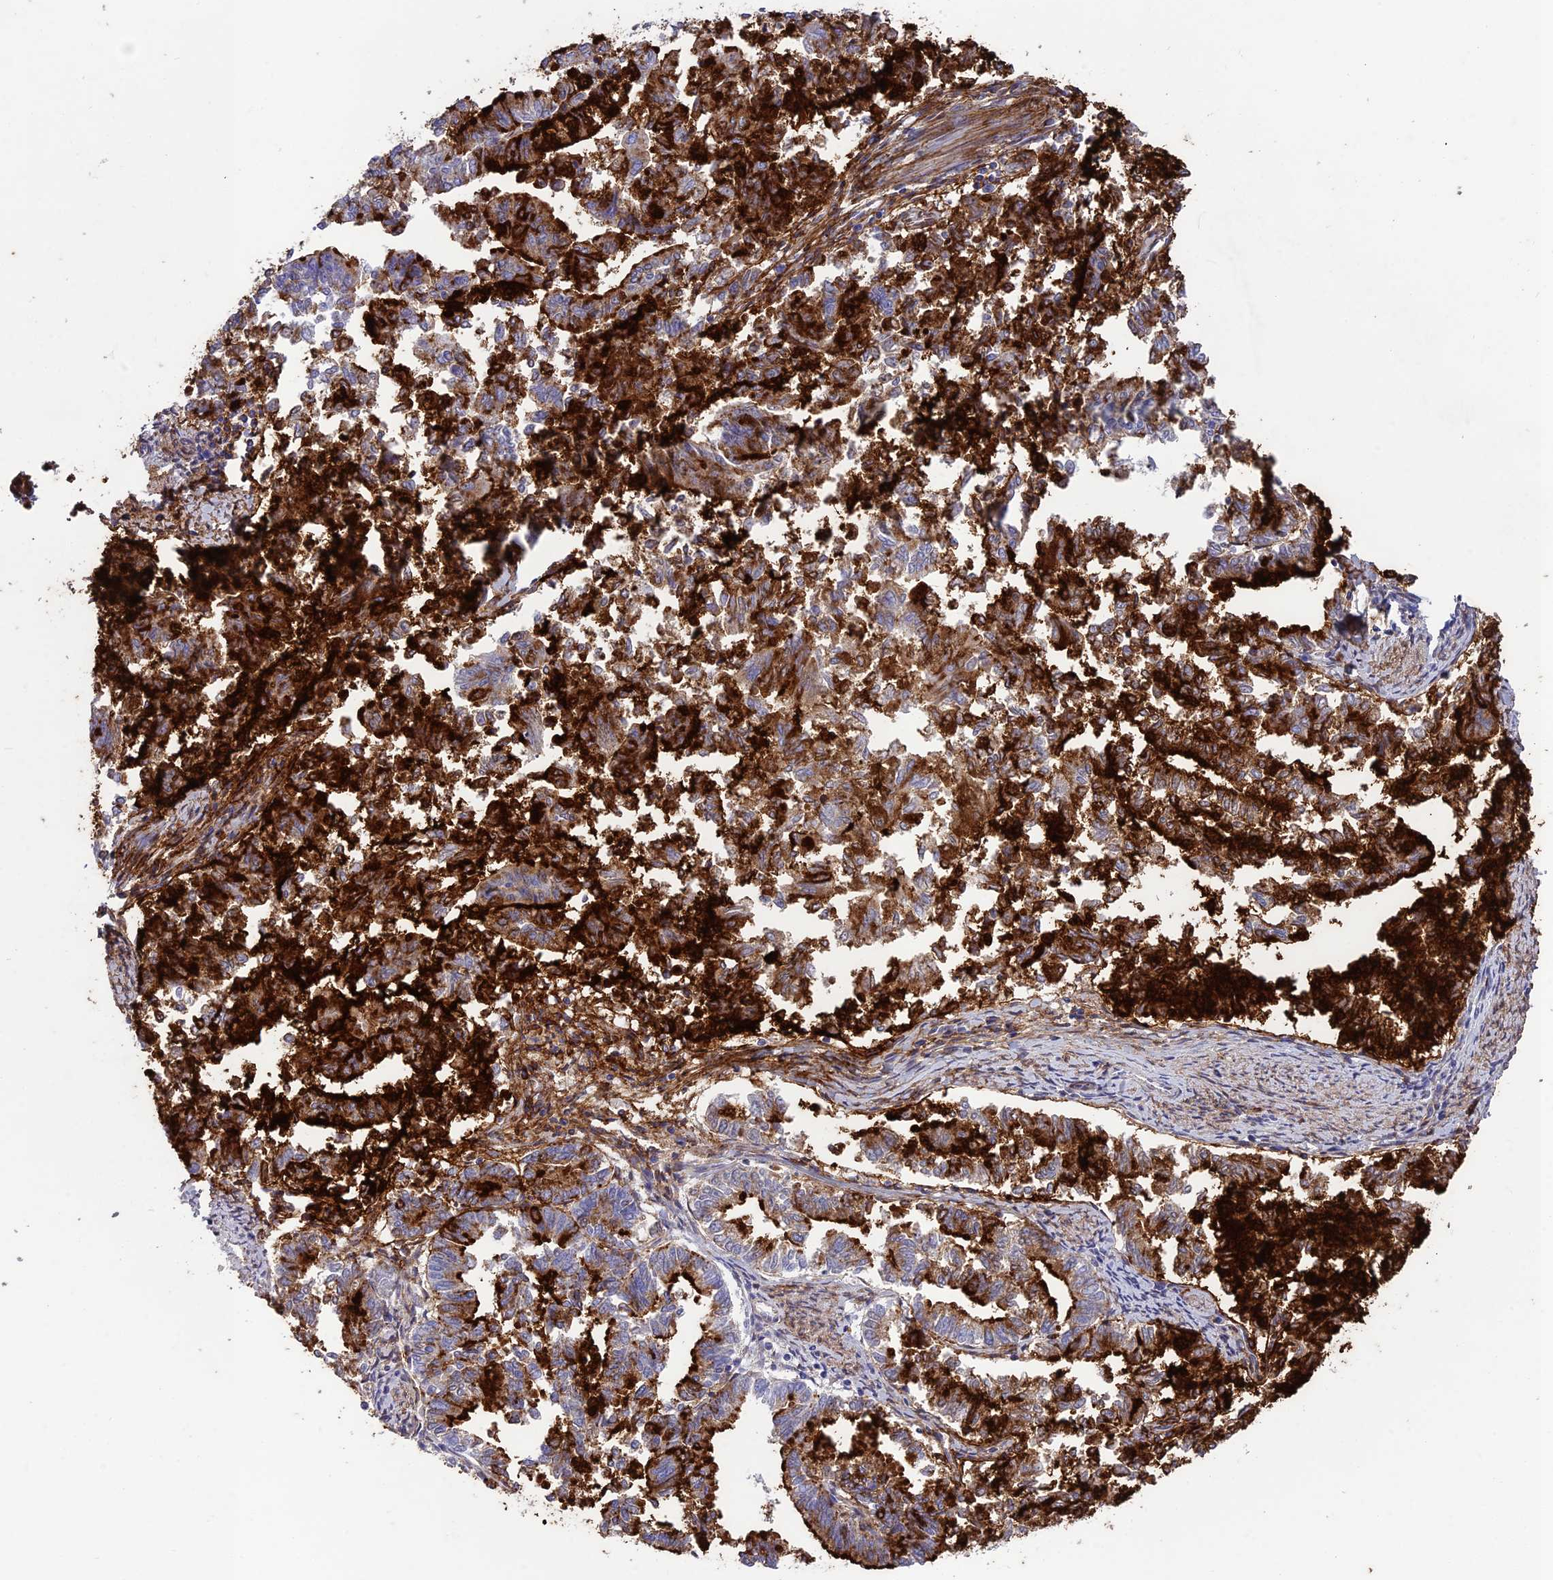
{"staining": {"intensity": "strong", "quantity": ">75%", "location": "cytoplasmic/membranous"}, "tissue": "endometrial cancer", "cell_type": "Tumor cells", "image_type": "cancer", "snomed": [{"axis": "morphology", "description": "Adenocarcinoma, NOS"}, {"axis": "topography", "description": "Endometrium"}], "caption": "Strong cytoplasmic/membranous expression is present in about >75% of tumor cells in endometrial cancer. (Stains: DAB (3,3'-diaminobenzidine) in brown, nuclei in blue, Microscopy: brightfield microscopy at high magnification).", "gene": "TNS1", "patient": {"sex": "female", "age": 79}}